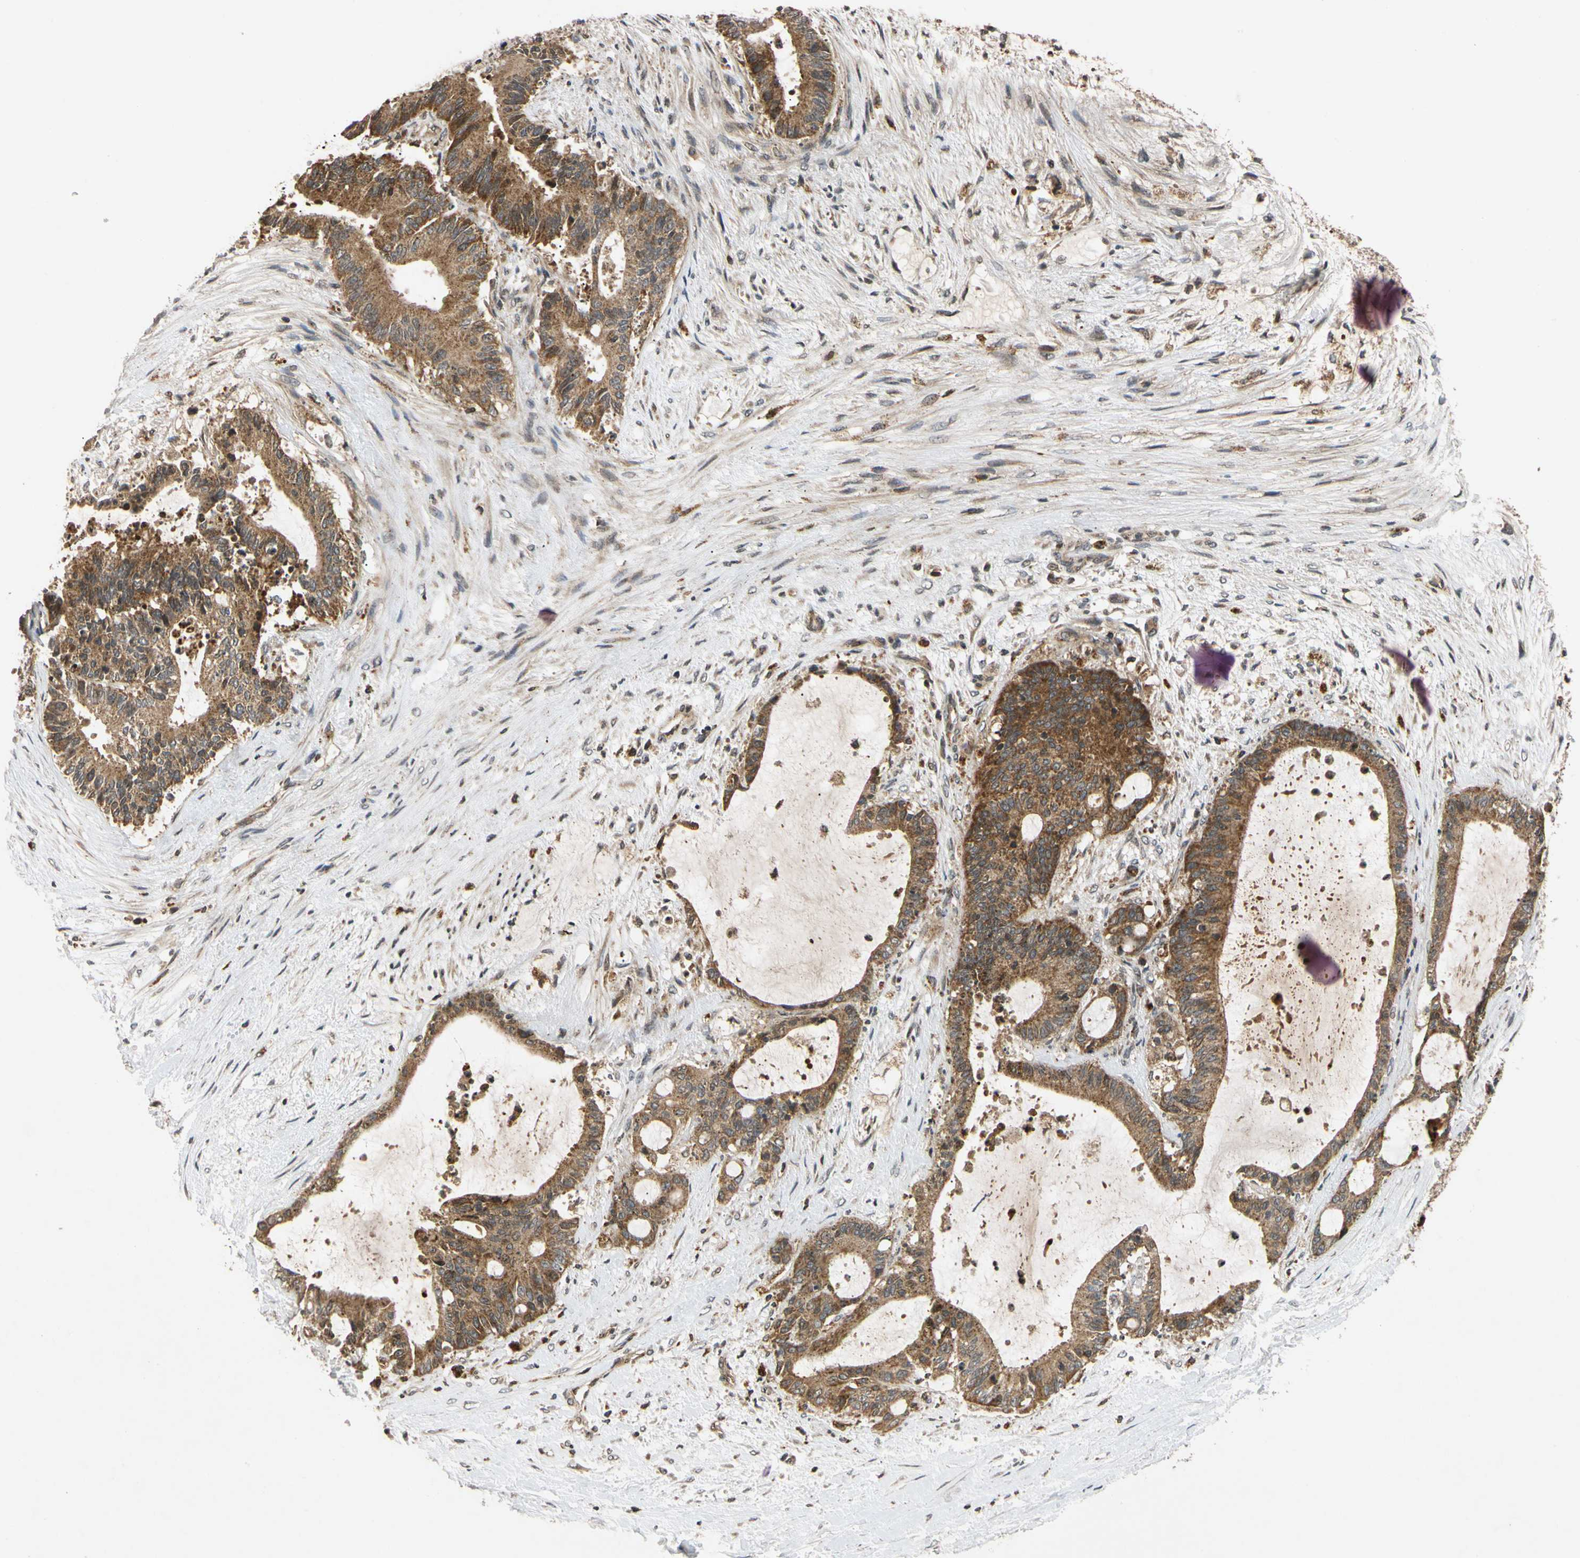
{"staining": {"intensity": "strong", "quantity": ">75%", "location": "cytoplasmic/membranous"}, "tissue": "liver cancer", "cell_type": "Tumor cells", "image_type": "cancer", "snomed": [{"axis": "morphology", "description": "Cholangiocarcinoma"}, {"axis": "topography", "description": "Liver"}], "caption": "Immunohistochemistry (DAB) staining of human liver cancer (cholangiocarcinoma) reveals strong cytoplasmic/membranous protein expression in approximately >75% of tumor cells.", "gene": "MRPS22", "patient": {"sex": "female", "age": 73}}